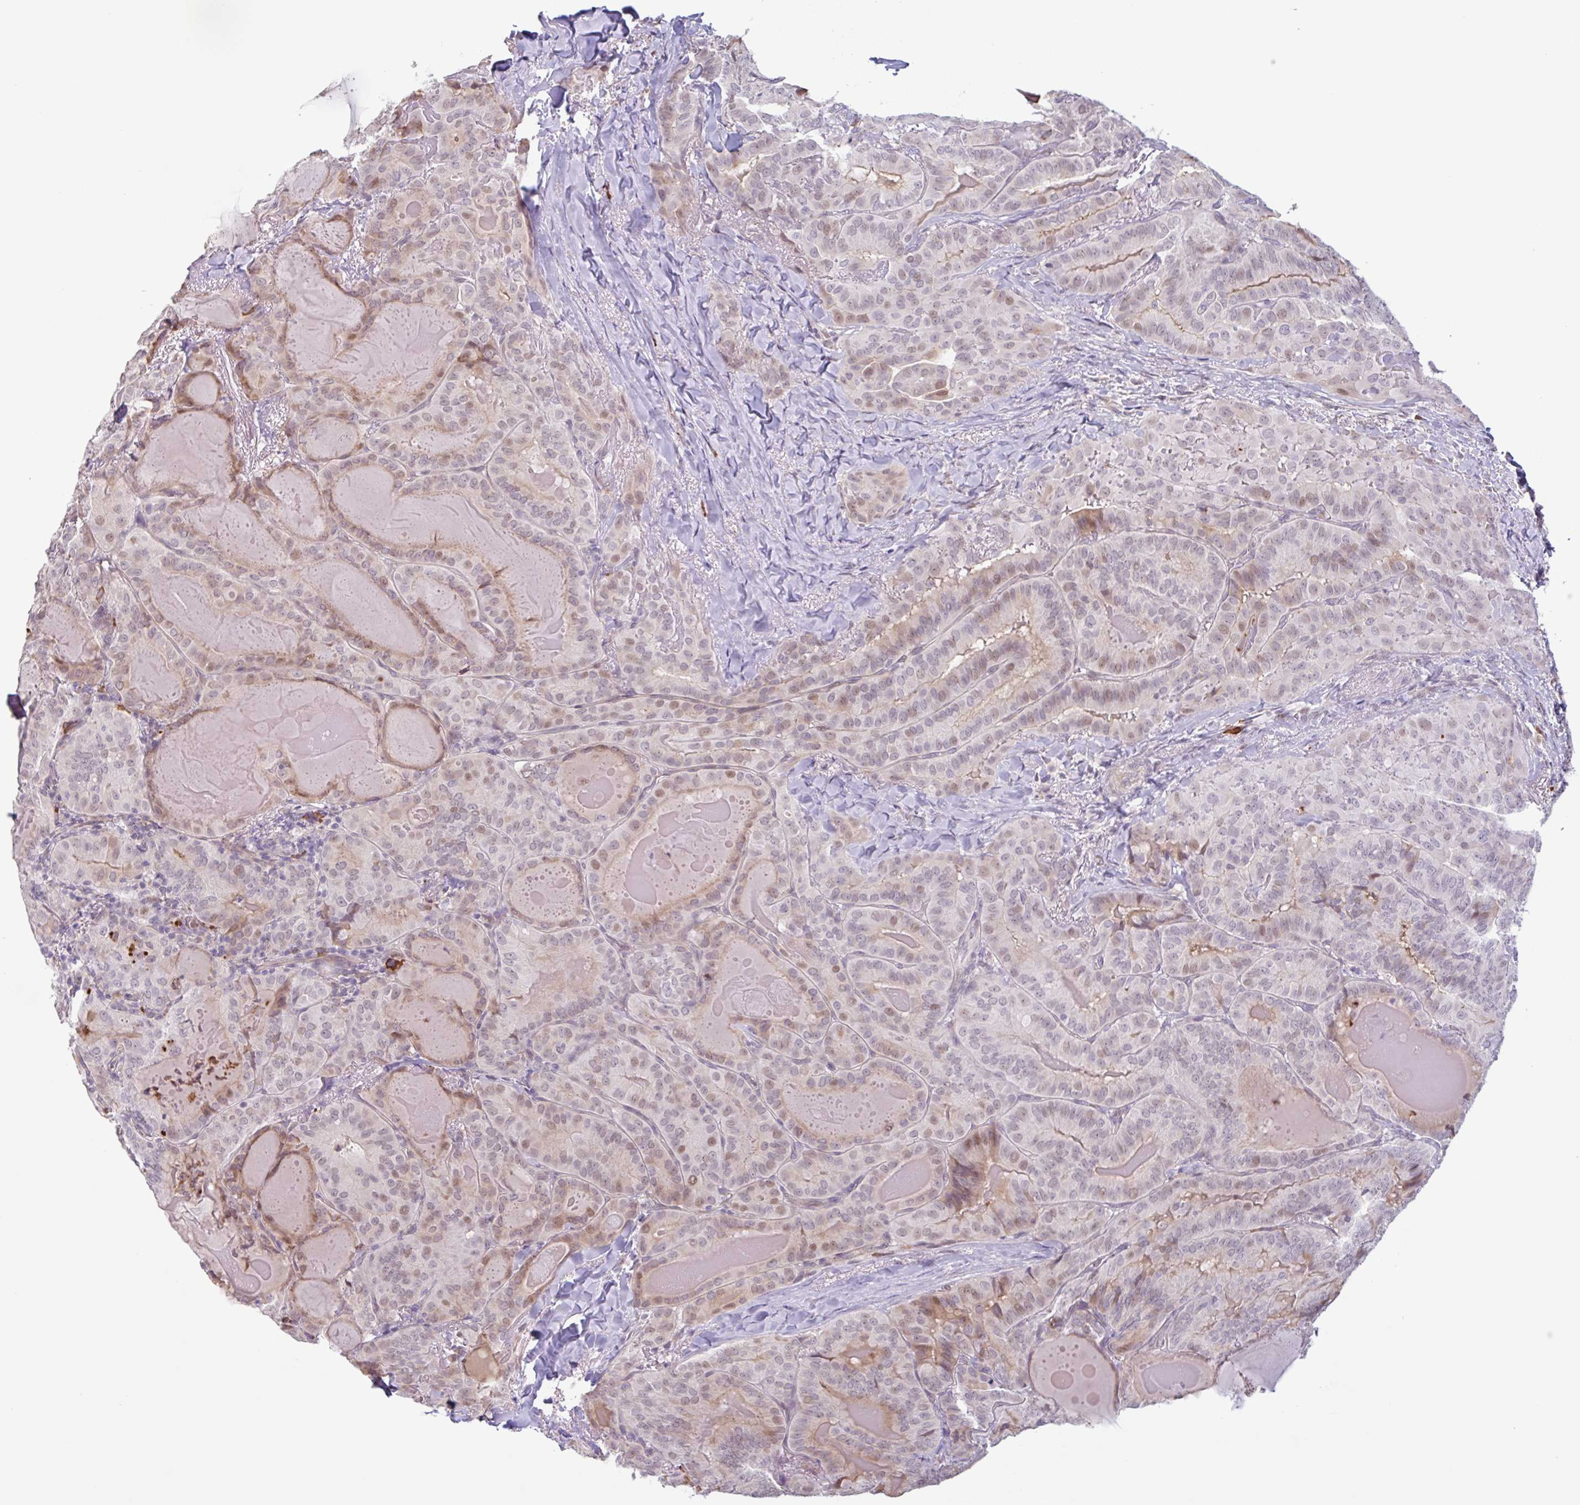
{"staining": {"intensity": "weak", "quantity": "25%-75%", "location": "nuclear"}, "tissue": "thyroid cancer", "cell_type": "Tumor cells", "image_type": "cancer", "snomed": [{"axis": "morphology", "description": "Papillary adenocarcinoma, NOS"}, {"axis": "topography", "description": "Thyroid gland"}], "caption": "Thyroid papillary adenocarcinoma was stained to show a protein in brown. There is low levels of weak nuclear staining in about 25%-75% of tumor cells.", "gene": "TAF1D", "patient": {"sex": "female", "age": 68}}